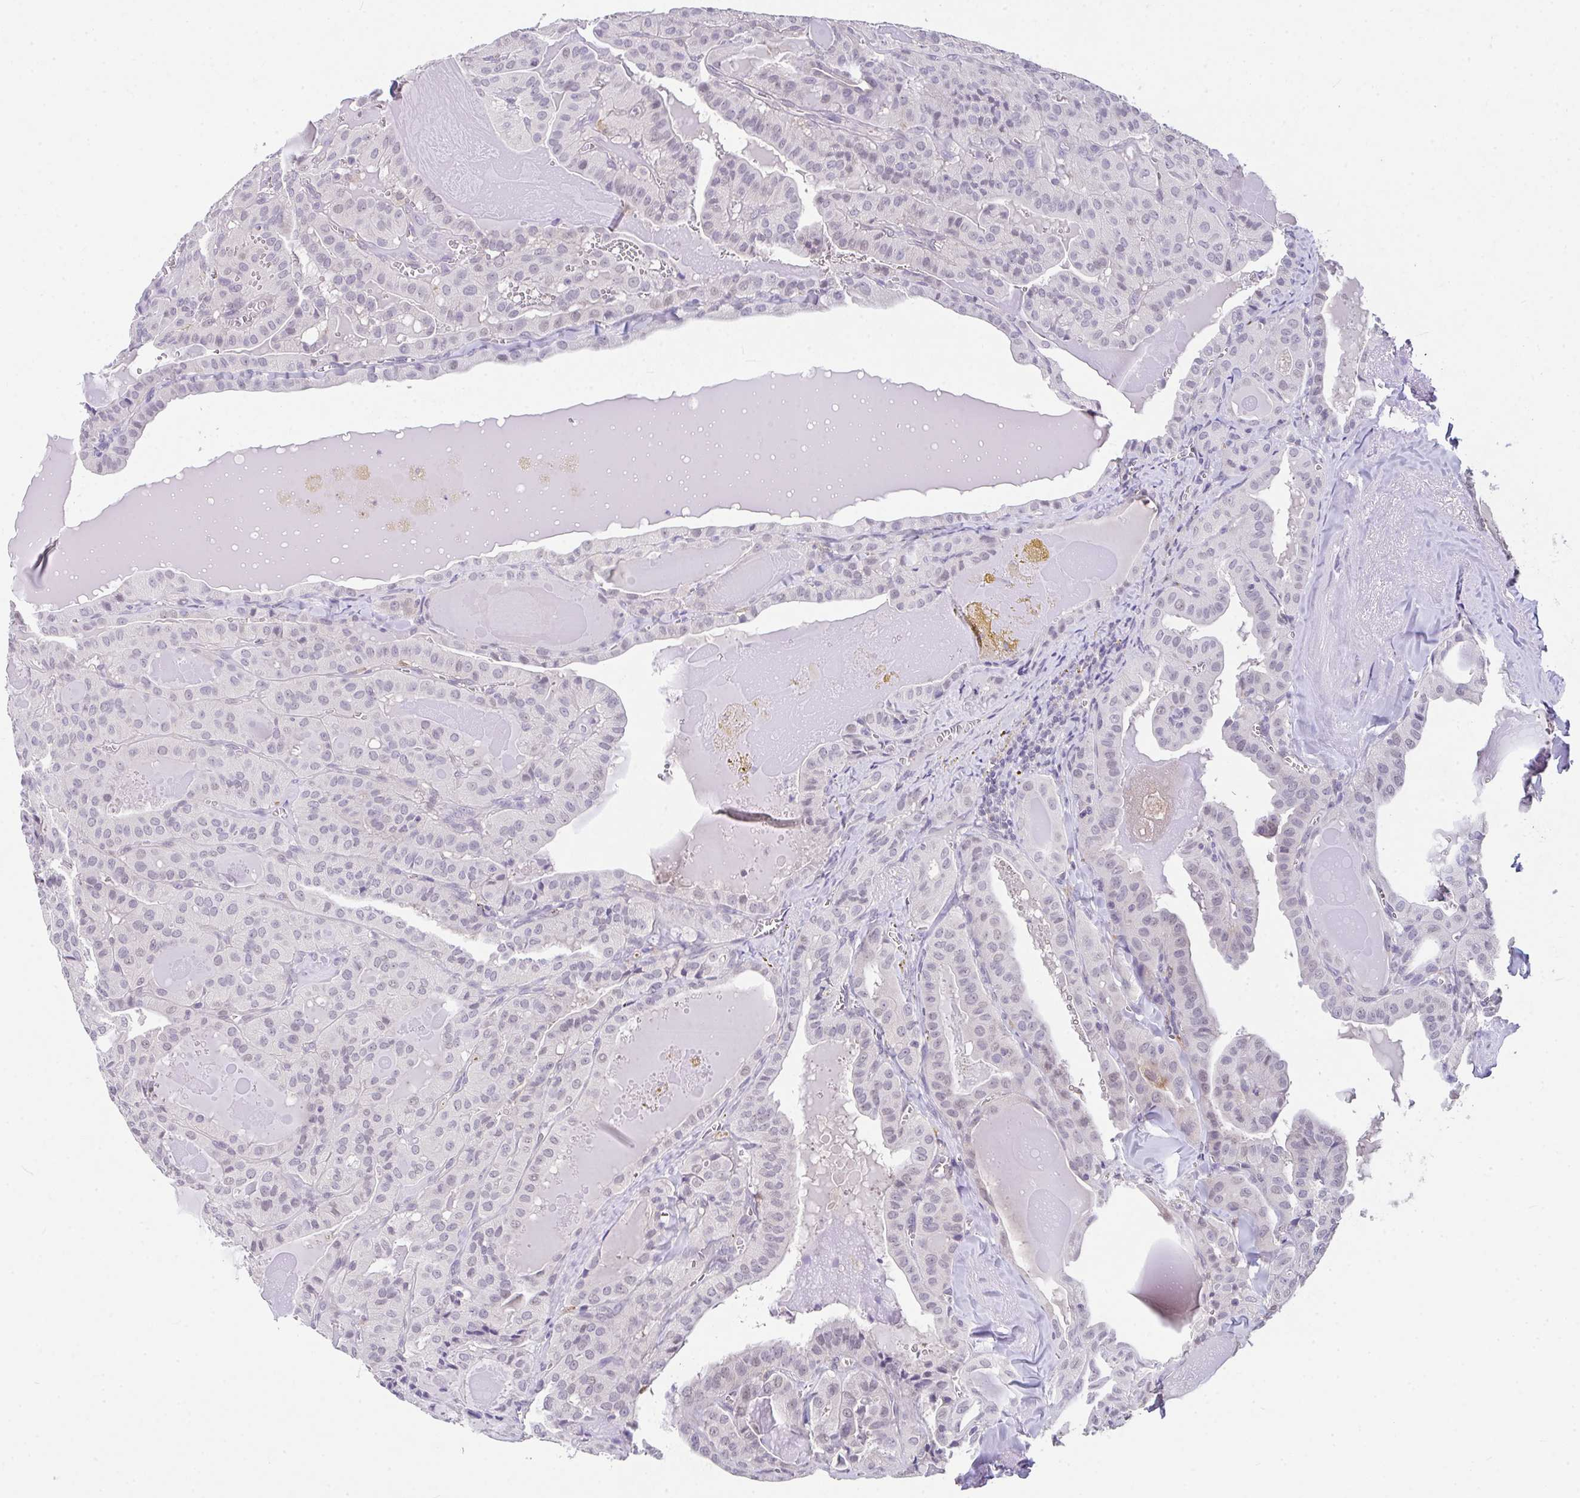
{"staining": {"intensity": "weak", "quantity": "<25%", "location": "nuclear"}, "tissue": "thyroid cancer", "cell_type": "Tumor cells", "image_type": "cancer", "snomed": [{"axis": "morphology", "description": "Papillary adenocarcinoma, NOS"}, {"axis": "topography", "description": "Thyroid gland"}], "caption": "Immunohistochemistry (IHC) histopathology image of neoplastic tissue: thyroid cancer stained with DAB (3,3'-diaminobenzidine) exhibits no significant protein staining in tumor cells. The staining is performed using DAB (3,3'-diaminobenzidine) brown chromogen with nuclei counter-stained in using hematoxylin.", "gene": "GLTPD2", "patient": {"sex": "male", "age": 52}}